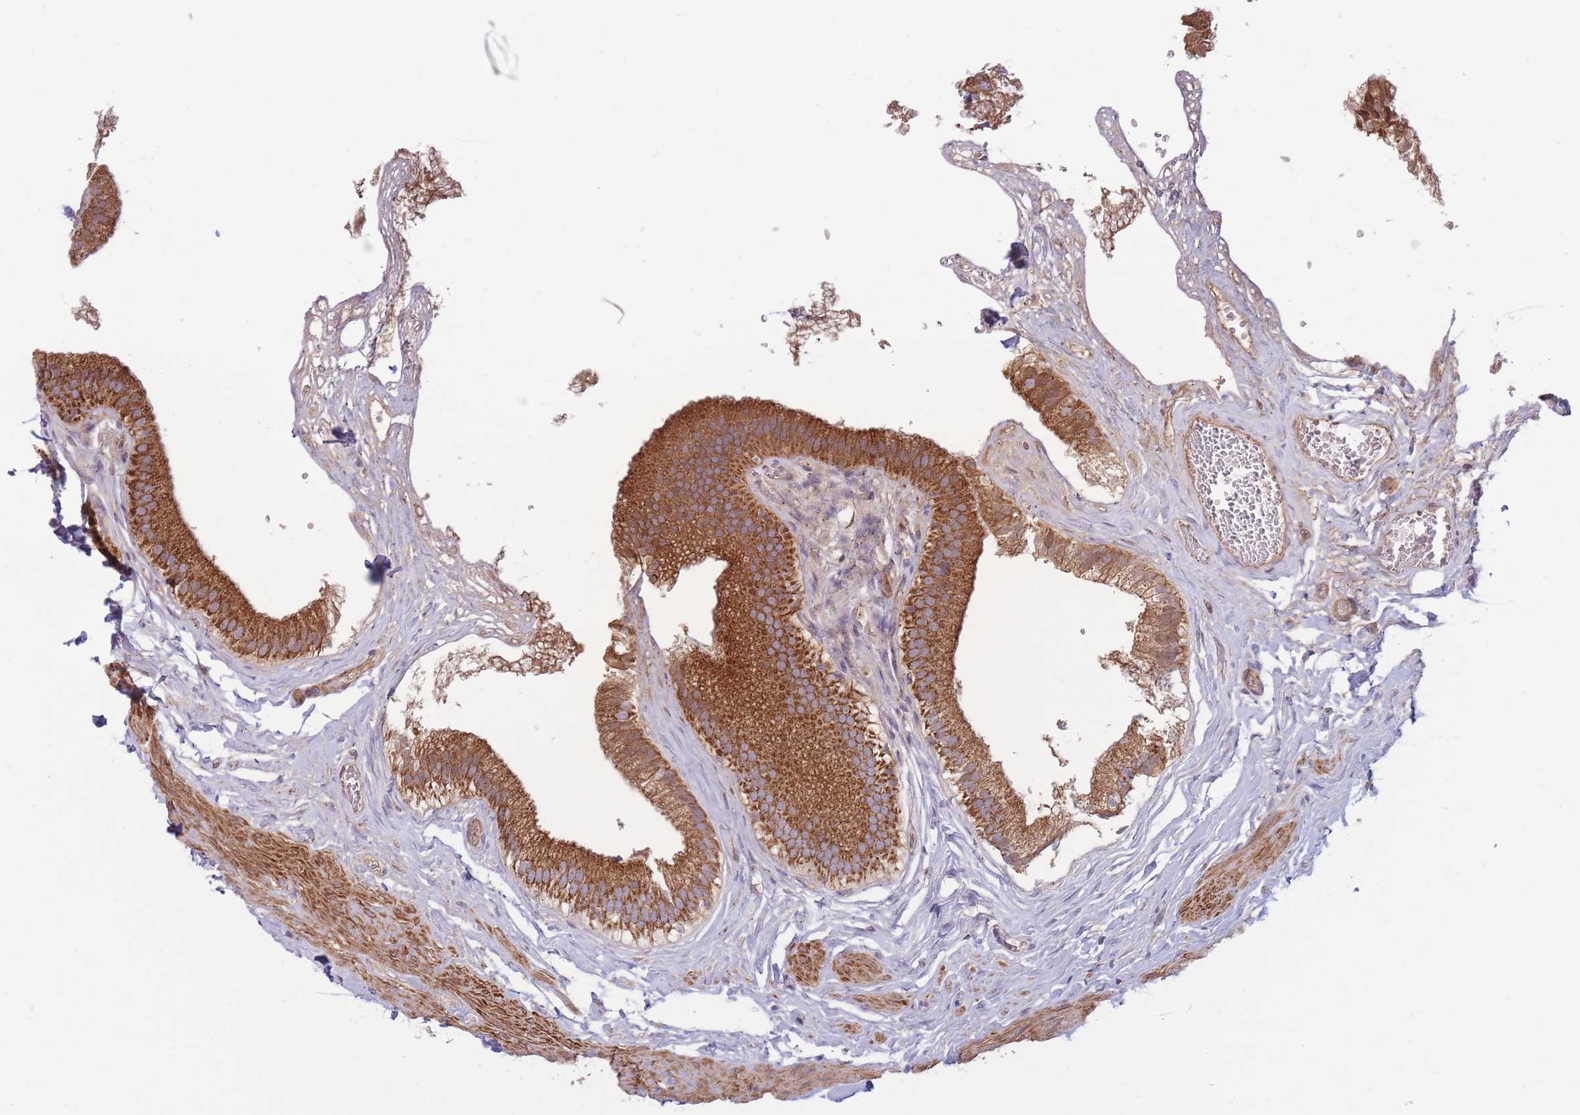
{"staining": {"intensity": "strong", "quantity": ">75%", "location": "cytoplasmic/membranous"}, "tissue": "gallbladder", "cell_type": "Glandular cells", "image_type": "normal", "snomed": [{"axis": "morphology", "description": "Normal tissue, NOS"}, {"axis": "topography", "description": "Gallbladder"}], "caption": "IHC histopathology image of unremarkable human gallbladder stained for a protein (brown), which exhibits high levels of strong cytoplasmic/membranous staining in about >75% of glandular cells.", "gene": "KIF16B", "patient": {"sex": "female", "age": 54}}